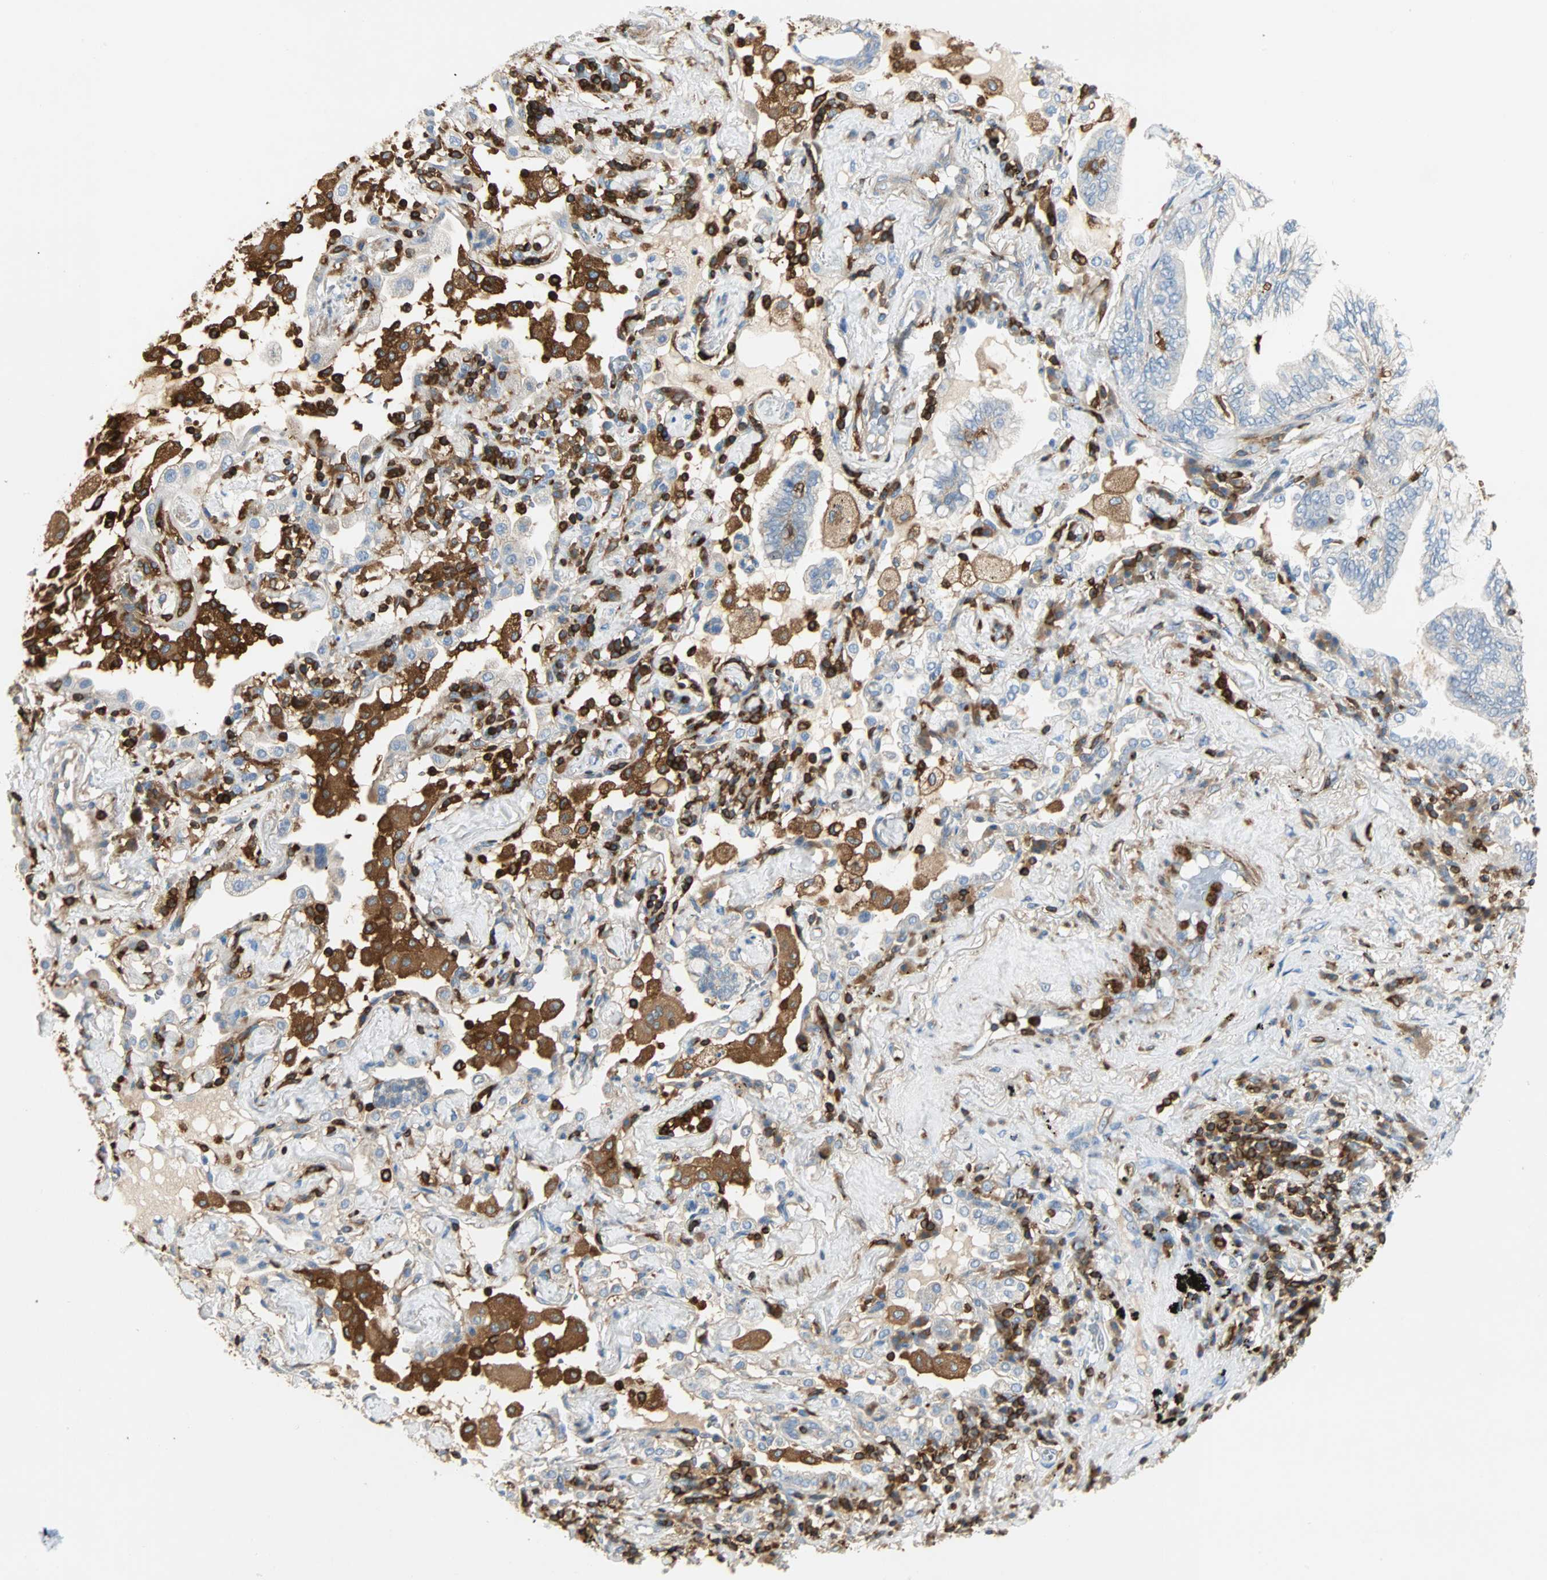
{"staining": {"intensity": "negative", "quantity": "none", "location": "none"}, "tissue": "lung cancer", "cell_type": "Tumor cells", "image_type": "cancer", "snomed": [{"axis": "morphology", "description": "Normal tissue, NOS"}, {"axis": "morphology", "description": "Adenocarcinoma, NOS"}, {"axis": "topography", "description": "Bronchus"}, {"axis": "topography", "description": "Lung"}], "caption": "Photomicrograph shows no protein staining in tumor cells of adenocarcinoma (lung) tissue. (DAB (3,3'-diaminobenzidine) immunohistochemistry (IHC) visualized using brightfield microscopy, high magnification).", "gene": "FMNL1", "patient": {"sex": "female", "age": 70}}